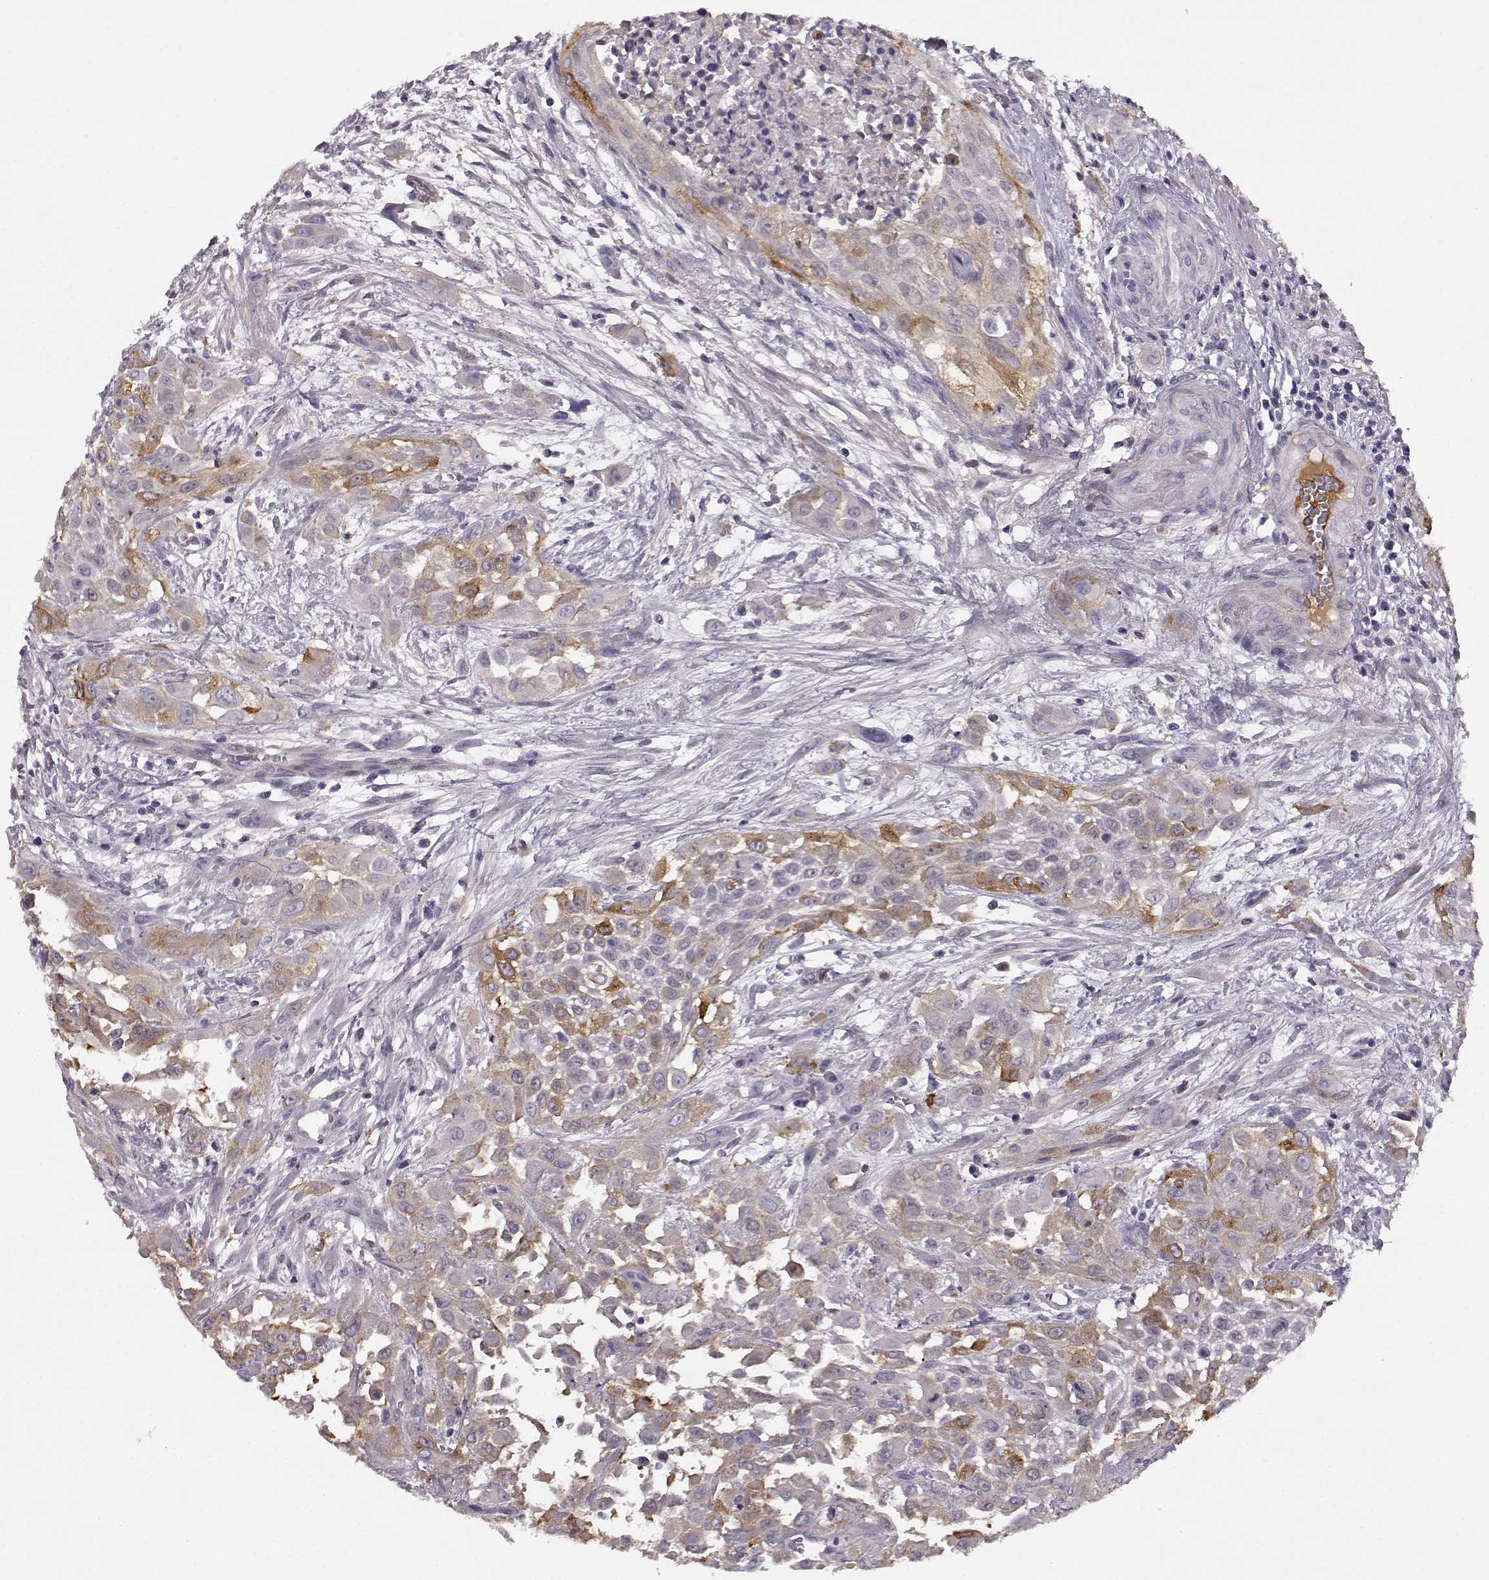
{"staining": {"intensity": "moderate", "quantity": "<25%", "location": "cytoplasmic/membranous"}, "tissue": "urothelial cancer", "cell_type": "Tumor cells", "image_type": "cancer", "snomed": [{"axis": "morphology", "description": "Urothelial carcinoma, High grade"}, {"axis": "topography", "description": "Urinary bladder"}], "caption": "A photomicrograph of human urothelial cancer stained for a protein shows moderate cytoplasmic/membranous brown staining in tumor cells.", "gene": "TRIM69", "patient": {"sex": "male", "age": 57}}